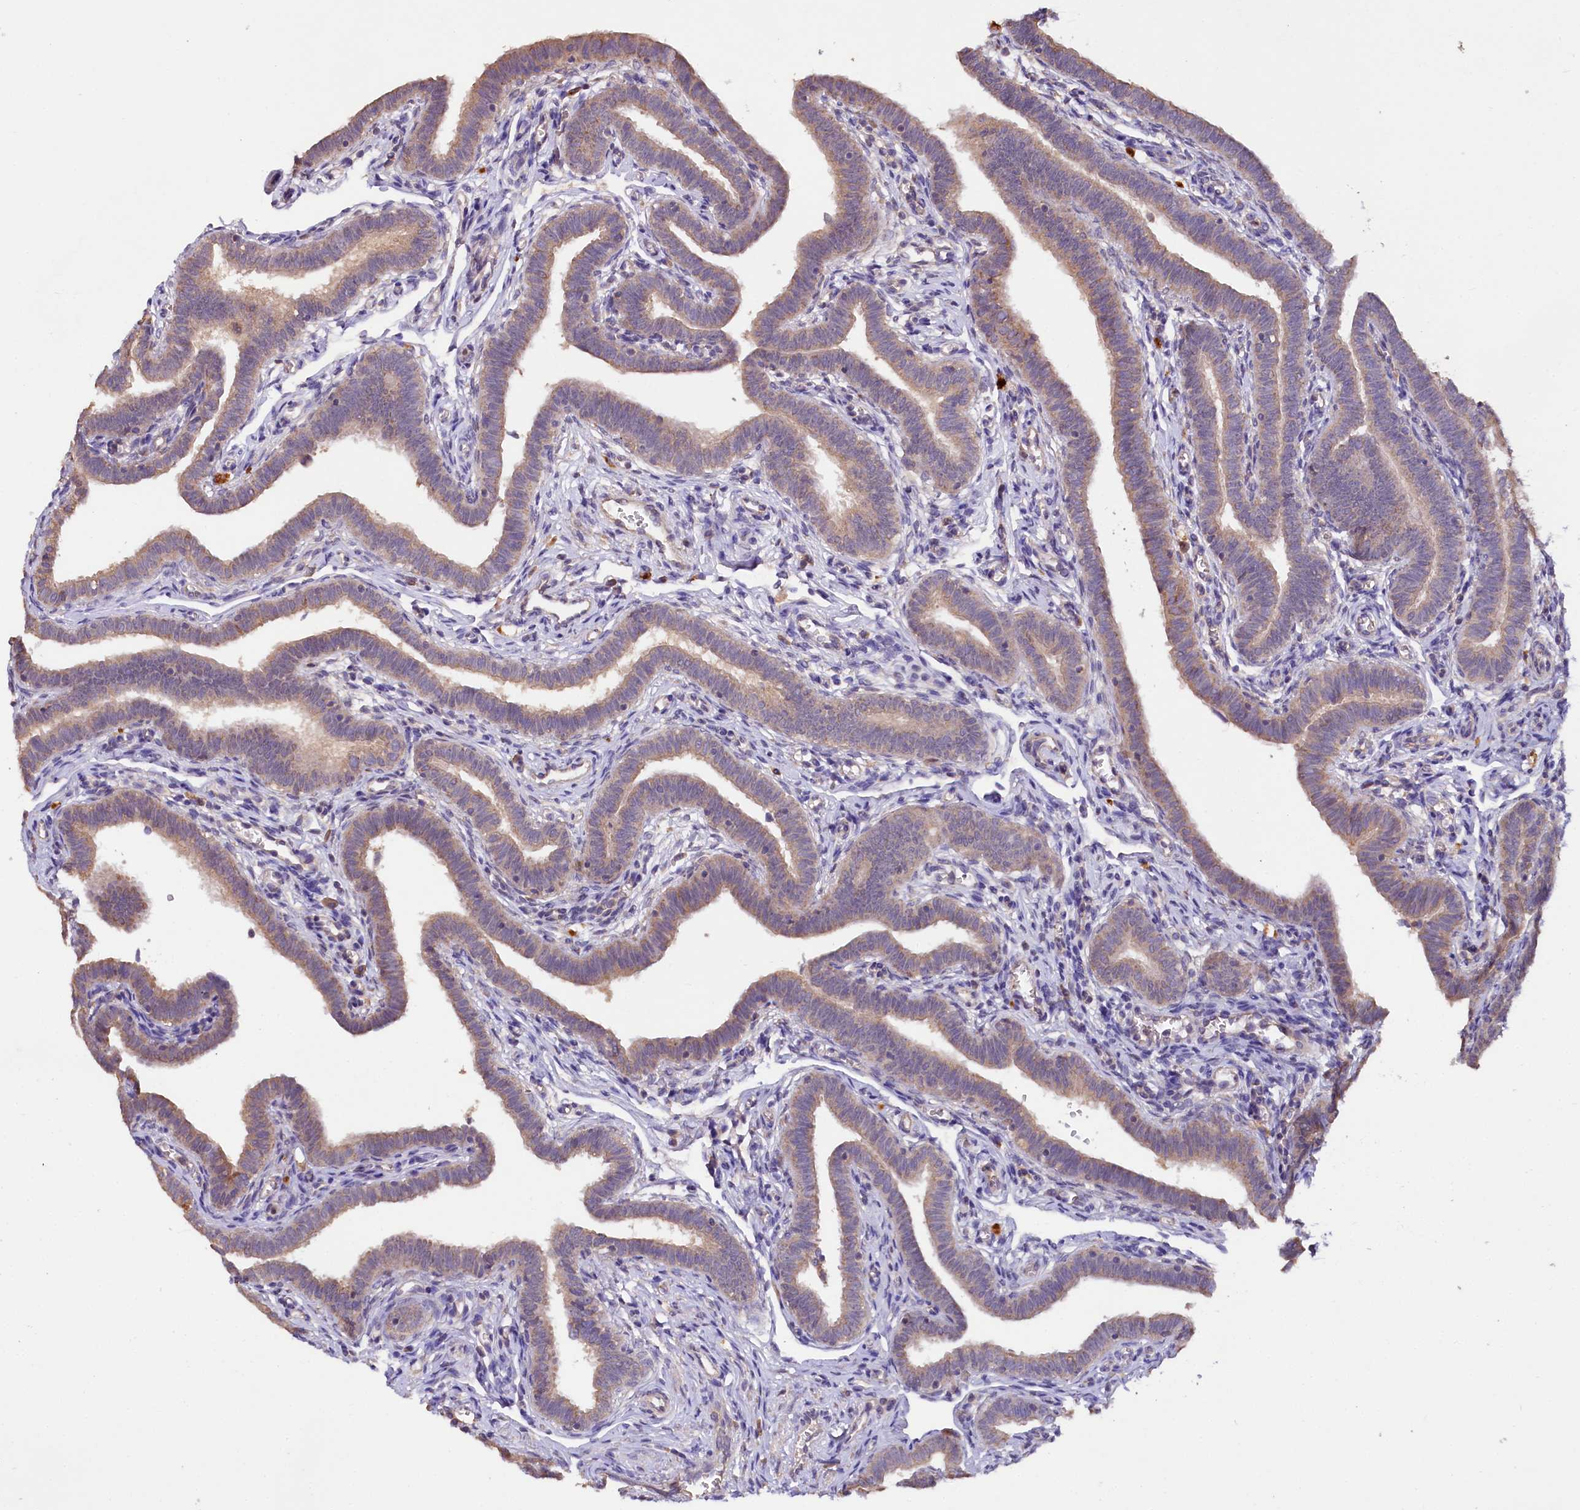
{"staining": {"intensity": "moderate", "quantity": "<25%", "location": "cytoplasmic/membranous"}, "tissue": "fallopian tube", "cell_type": "Glandular cells", "image_type": "normal", "snomed": [{"axis": "morphology", "description": "Normal tissue, NOS"}, {"axis": "topography", "description": "Fallopian tube"}], "caption": "IHC staining of benign fallopian tube, which shows low levels of moderate cytoplasmic/membranous positivity in approximately <25% of glandular cells indicating moderate cytoplasmic/membranous protein expression. The staining was performed using DAB (3,3'-diaminobenzidine) (brown) for protein detection and nuclei were counterstained in hematoxylin (blue).", "gene": "ETFBKMT", "patient": {"sex": "female", "age": 36}}